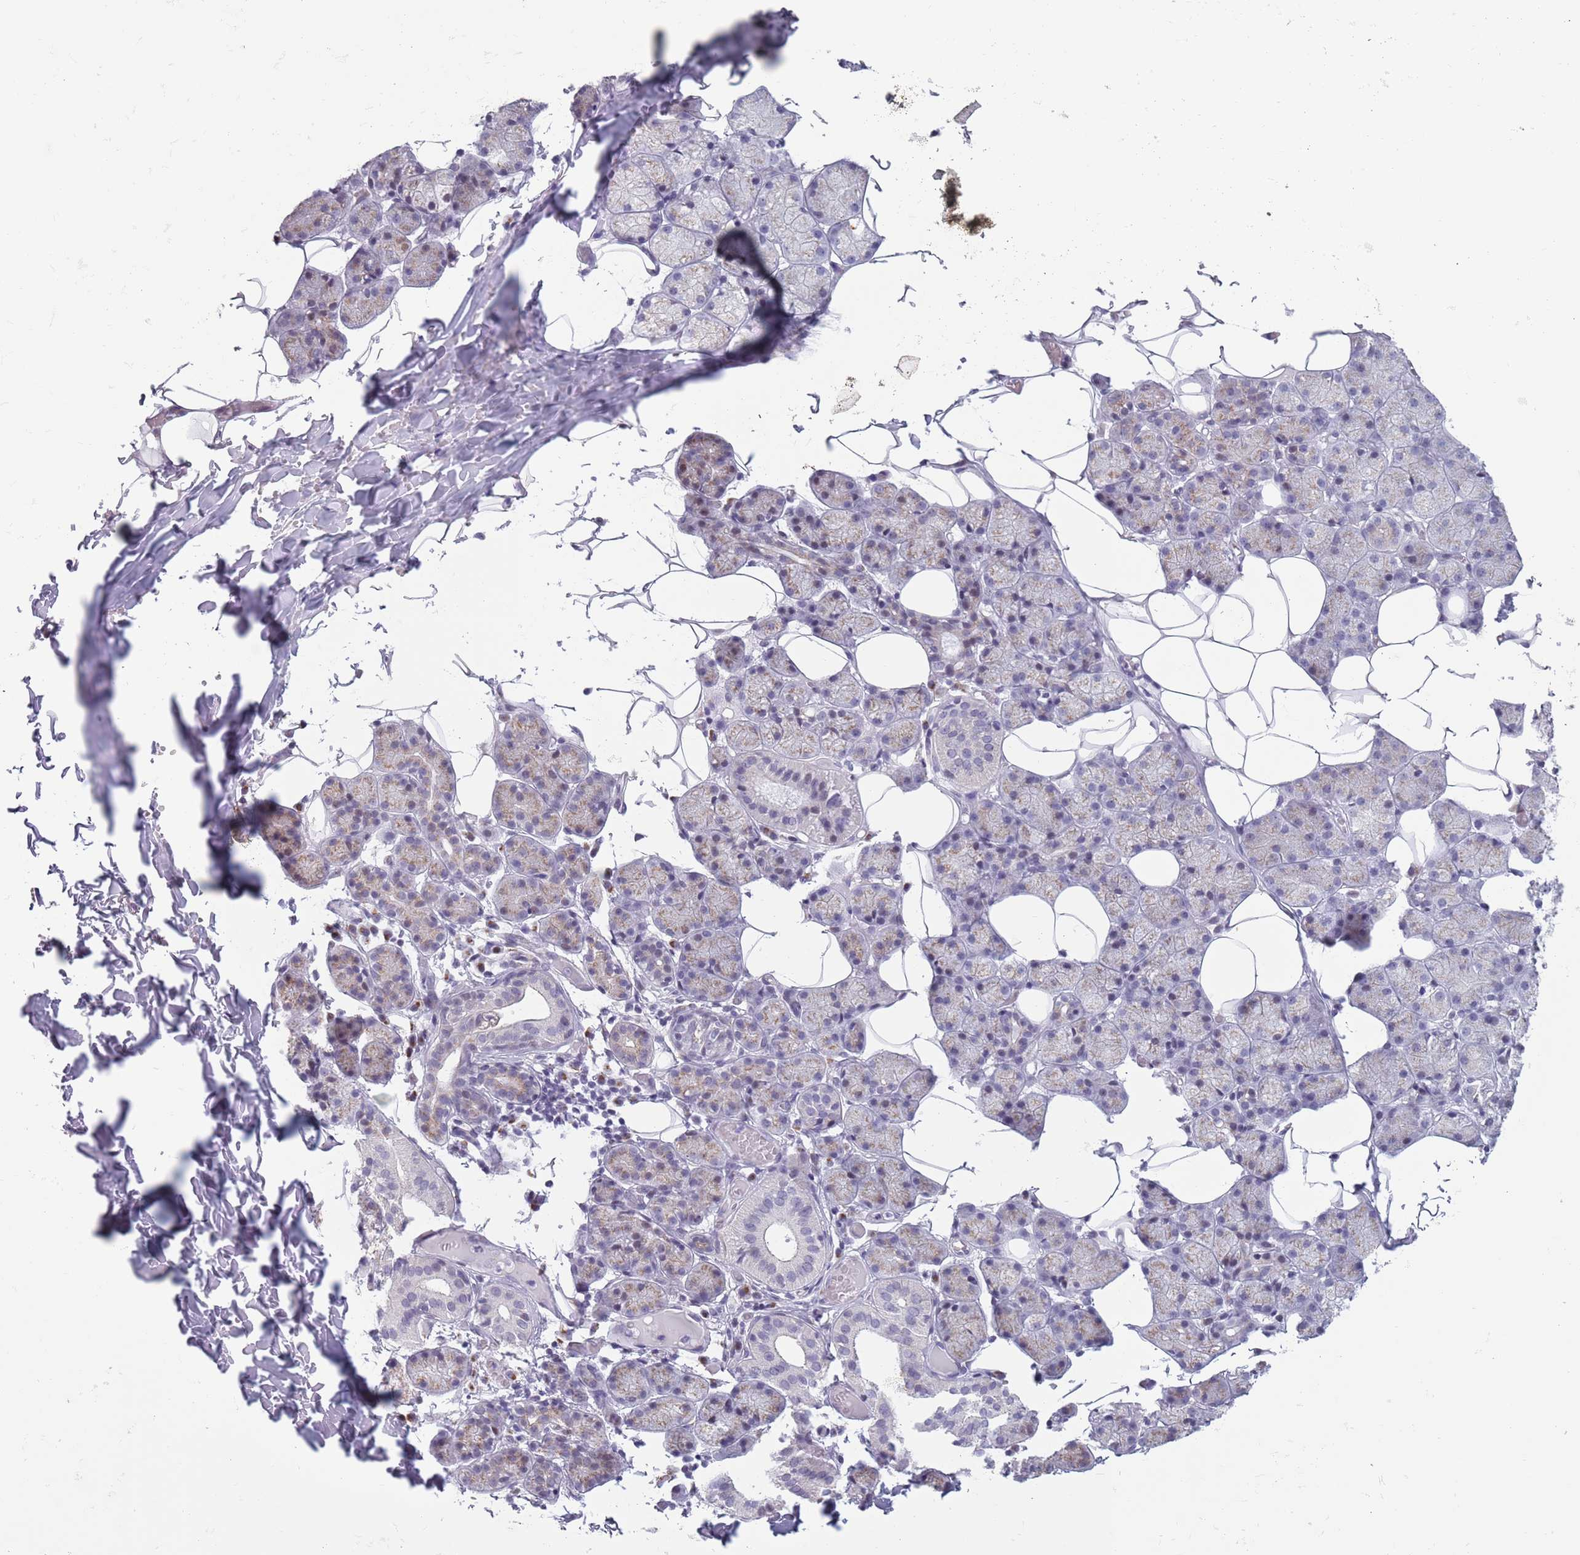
{"staining": {"intensity": "weak", "quantity": "25%-75%", "location": "cytoplasmic/membranous"}, "tissue": "salivary gland", "cell_type": "Glandular cells", "image_type": "normal", "snomed": [{"axis": "morphology", "description": "Normal tissue, NOS"}, {"axis": "topography", "description": "Salivary gland"}], "caption": "Human salivary gland stained for a protein (brown) reveals weak cytoplasmic/membranous positive expression in approximately 25%-75% of glandular cells.", "gene": "ZKSCAN2", "patient": {"sex": "female", "age": 33}}